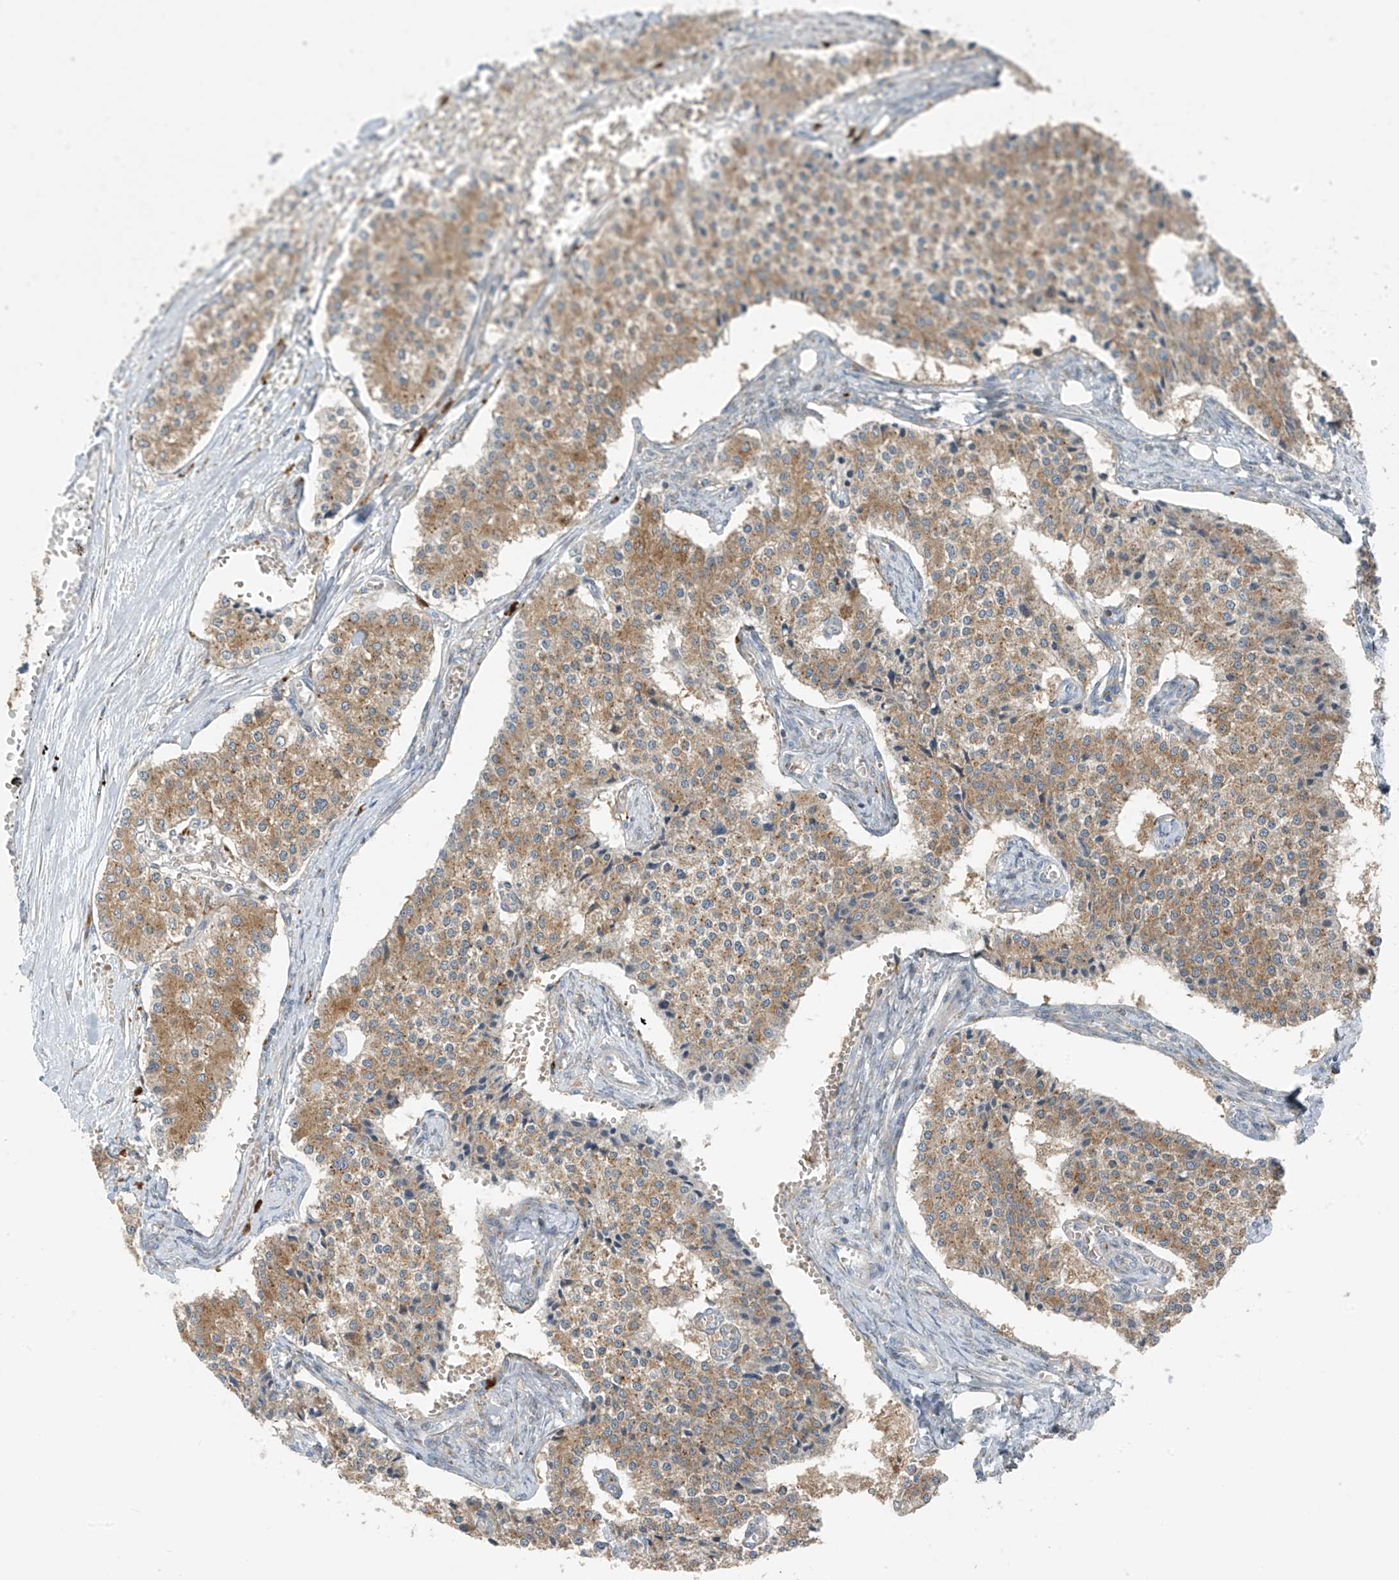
{"staining": {"intensity": "moderate", "quantity": ">75%", "location": "cytoplasmic/membranous"}, "tissue": "carcinoid", "cell_type": "Tumor cells", "image_type": "cancer", "snomed": [{"axis": "morphology", "description": "Carcinoid, malignant, NOS"}, {"axis": "topography", "description": "Colon"}], "caption": "Protein staining of carcinoid tissue reveals moderate cytoplasmic/membranous expression in approximately >75% of tumor cells. The staining was performed using DAB (3,3'-diaminobenzidine), with brown indicating positive protein expression. Nuclei are stained blue with hematoxylin.", "gene": "SLC12A6", "patient": {"sex": "female", "age": 52}}